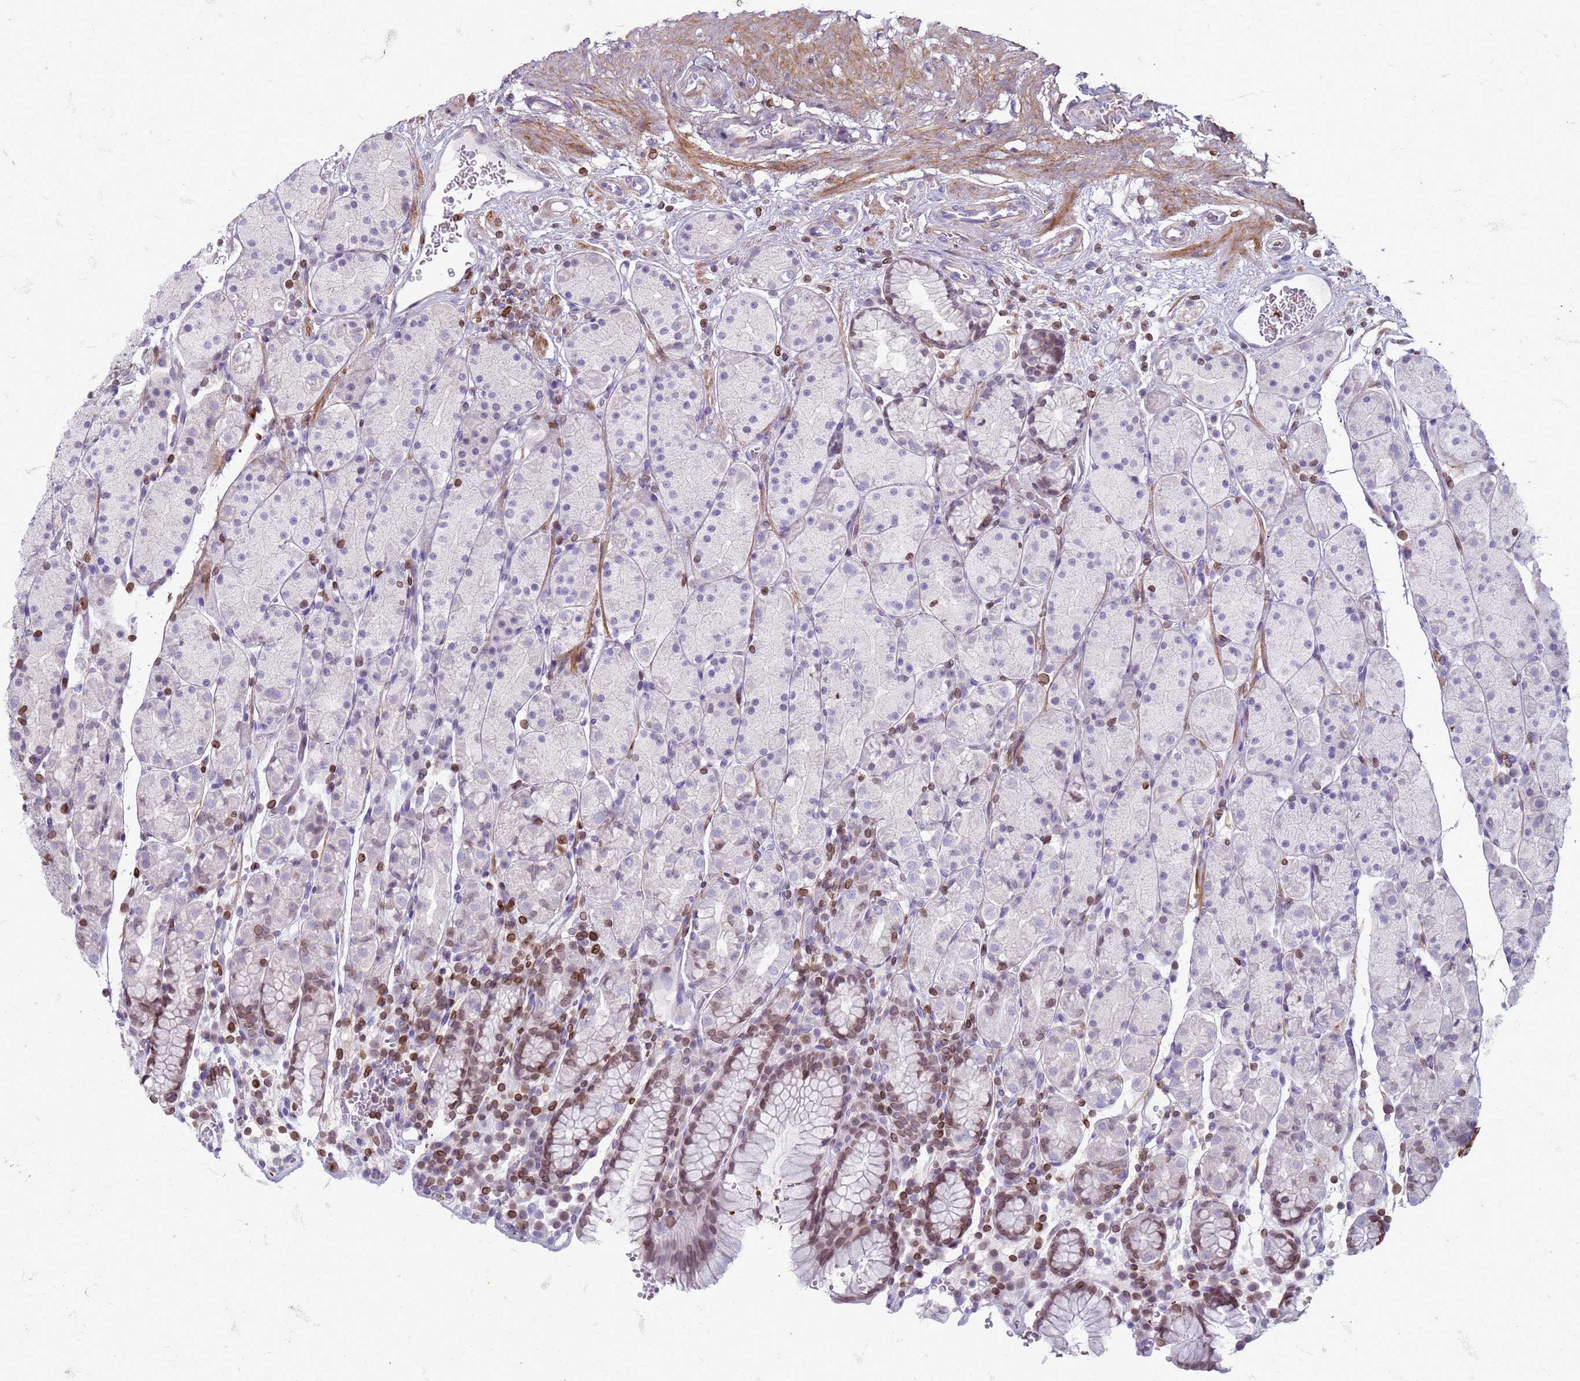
{"staining": {"intensity": "moderate", "quantity": "25%-75%", "location": "cytoplasmic/membranous,nuclear"}, "tissue": "stomach", "cell_type": "Glandular cells", "image_type": "normal", "snomed": [{"axis": "morphology", "description": "Normal tissue, NOS"}, {"axis": "topography", "description": "Stomach, upper"}, {"axis": "topography", "description": "Stomach"}], "caption": "There is medium levels of moderate cytoplasmic/membranous,nuclear positivity in glandular cells of unremarkable stomach, as demonstrated by immunohistochemical staining (brown color).", "gene": "METTL25B", "patient": {"sex": "male", "age": 62}}